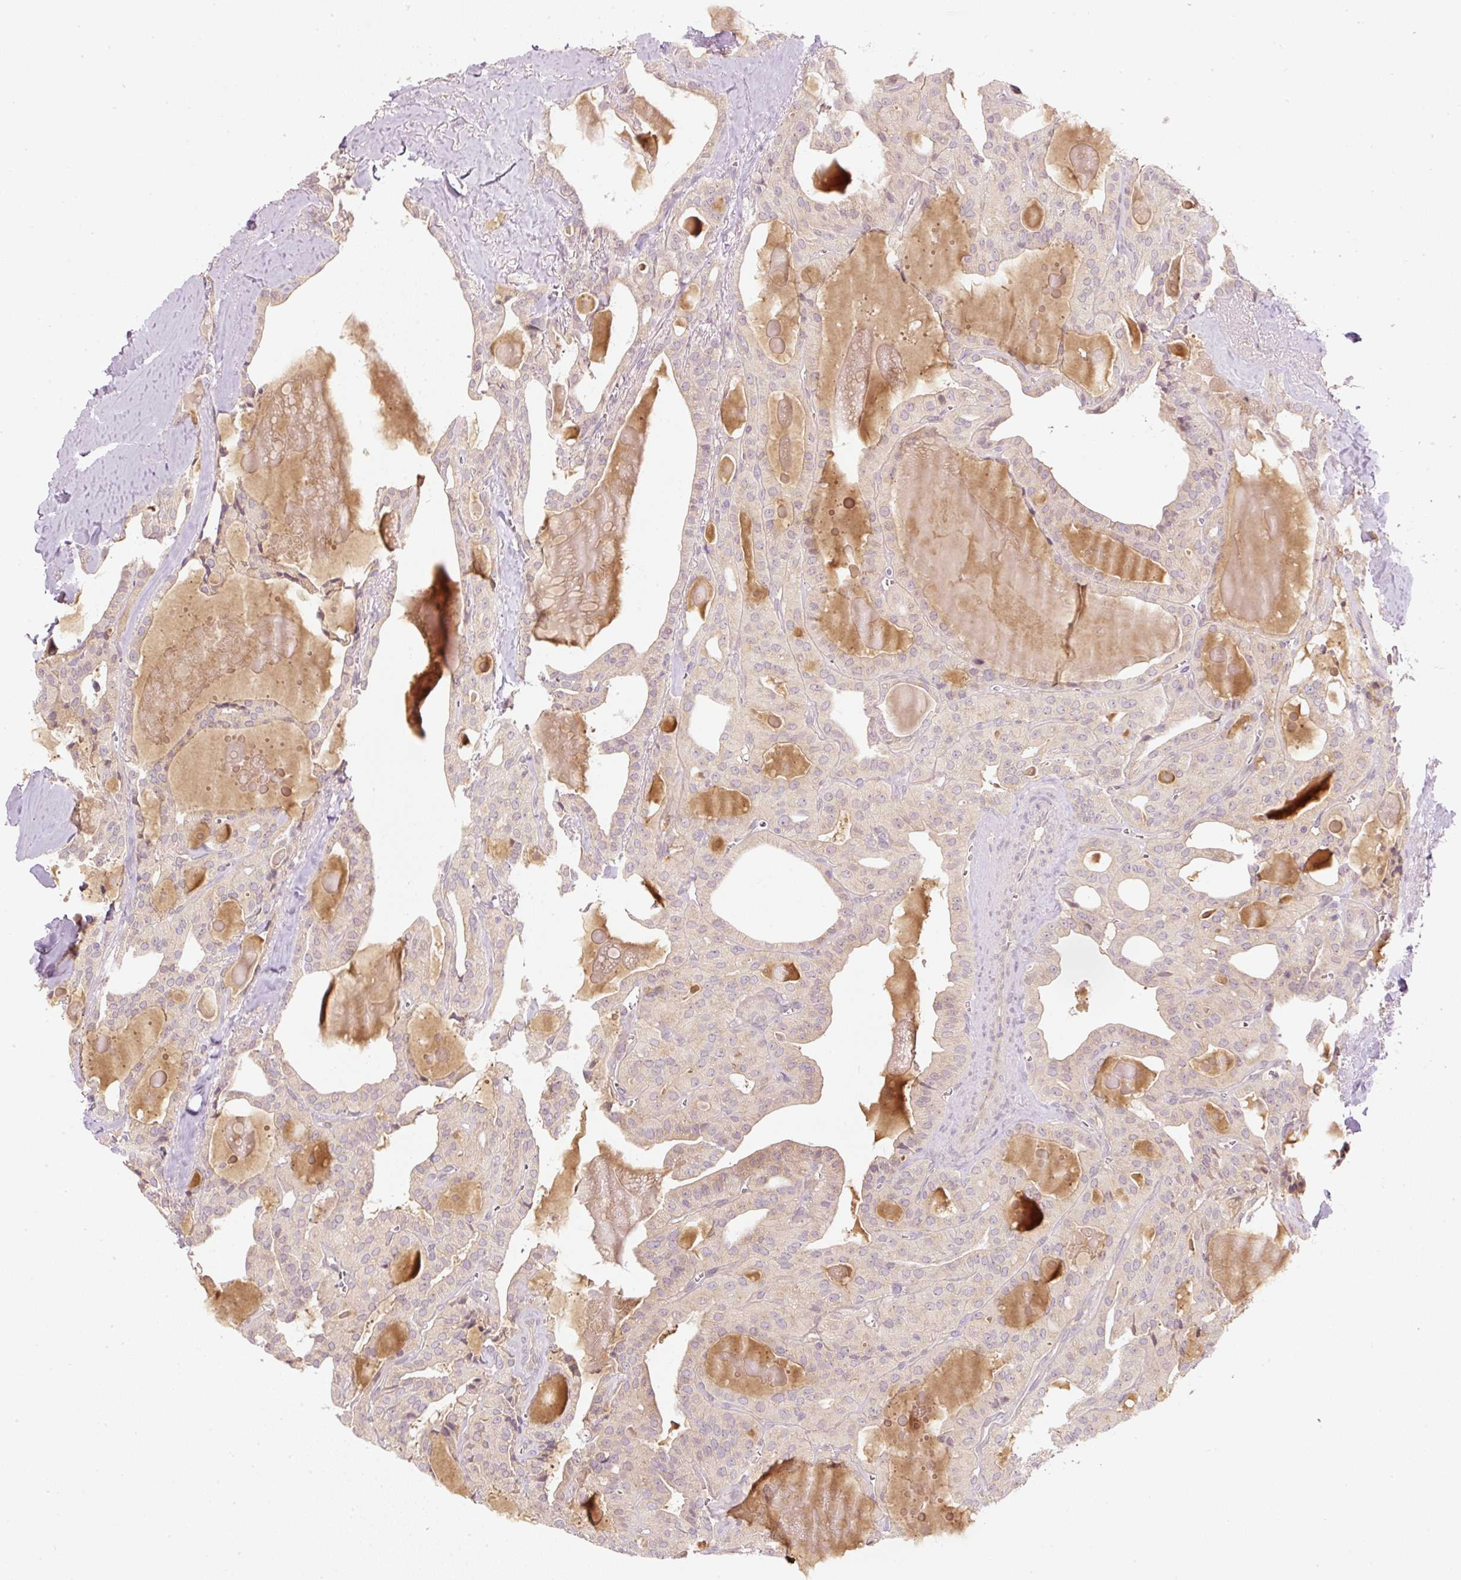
{"staining": {"intensity": "negative", "quantity": "none", "location": "none"}, "tissue": "thyroid cancer", "cell_type": "Tumor cells", "image_type": "cancer", "snomed": [{"axis": "morphology", "description": "Papillary adenocarcinoma, NOS"}, {"axis": "topography", "description": "Thyroid gland"}], "caption": "The histopathology image displays no significant positivity in tumor cells of thyroid cancer (papillary adenocarcinoma).", "gene": "CTTNBP2", "patient": {"sex": "male", "age": 52}}